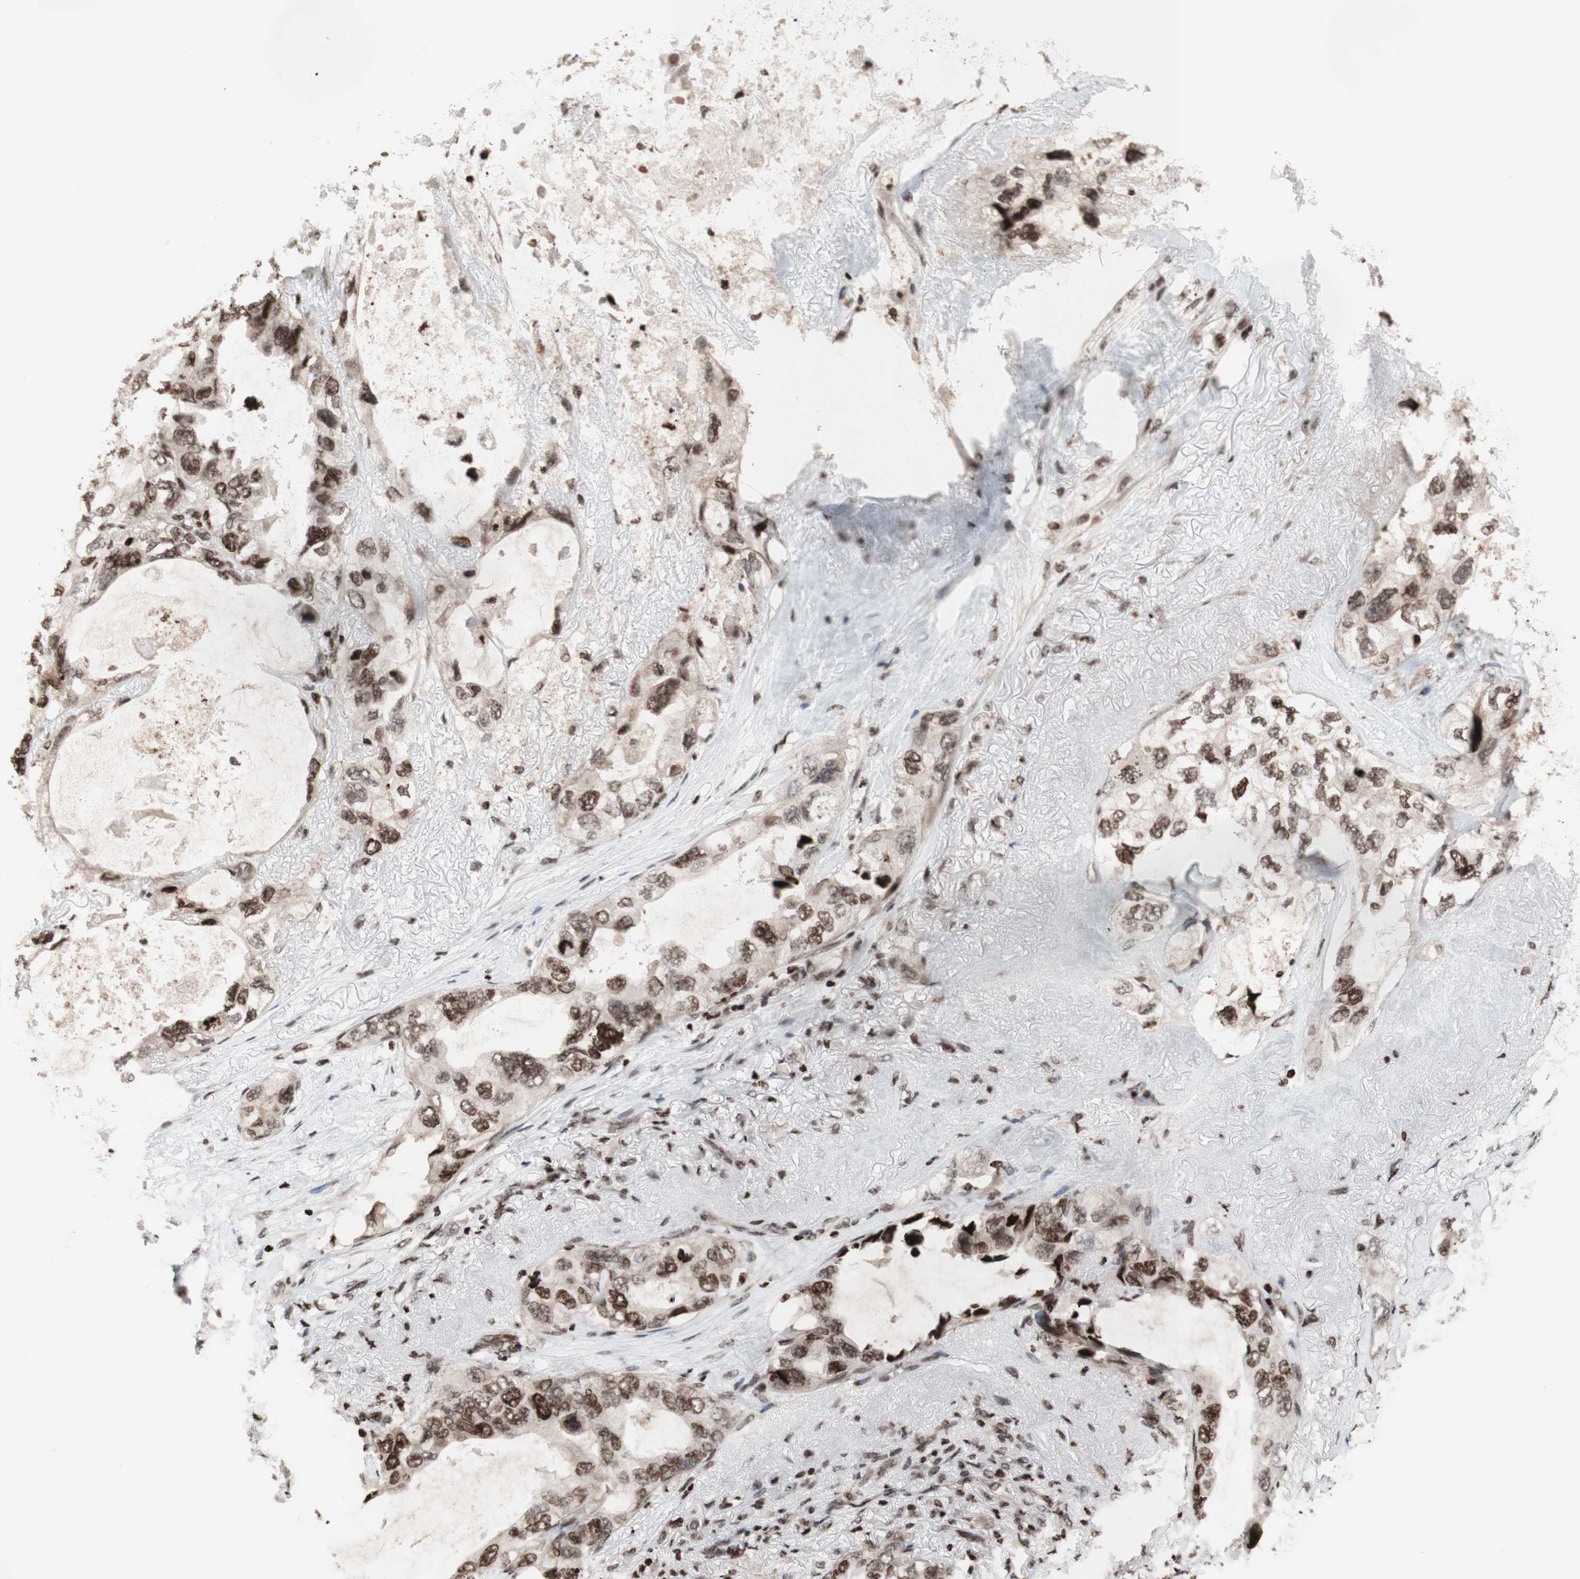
{"staining": {"intensity": "moderate", "quantity": "<25%", "location": "nuclear"}, "tissue": "lung cancer", "cell_type": "Tumor cells", "image_type": "cancer", "snomed": [{"axis": "morphology", "description": "Squamous cell carcinoma, NOS"}, {"axis": "topography", "description": "Lung"}], "caption": "Brown immunohistochemical staining in lung cancer shows moderate nuclear positivity in about <25% of tumor cells. The staining is performed using DAB (3,3'-diaminobenzidine) brown chromogen to label protein expression. The nuclei are counter-stained blue using hematoxylin.", "gene": "POLA1", "patient": {"sex": "female", "age": 73}}